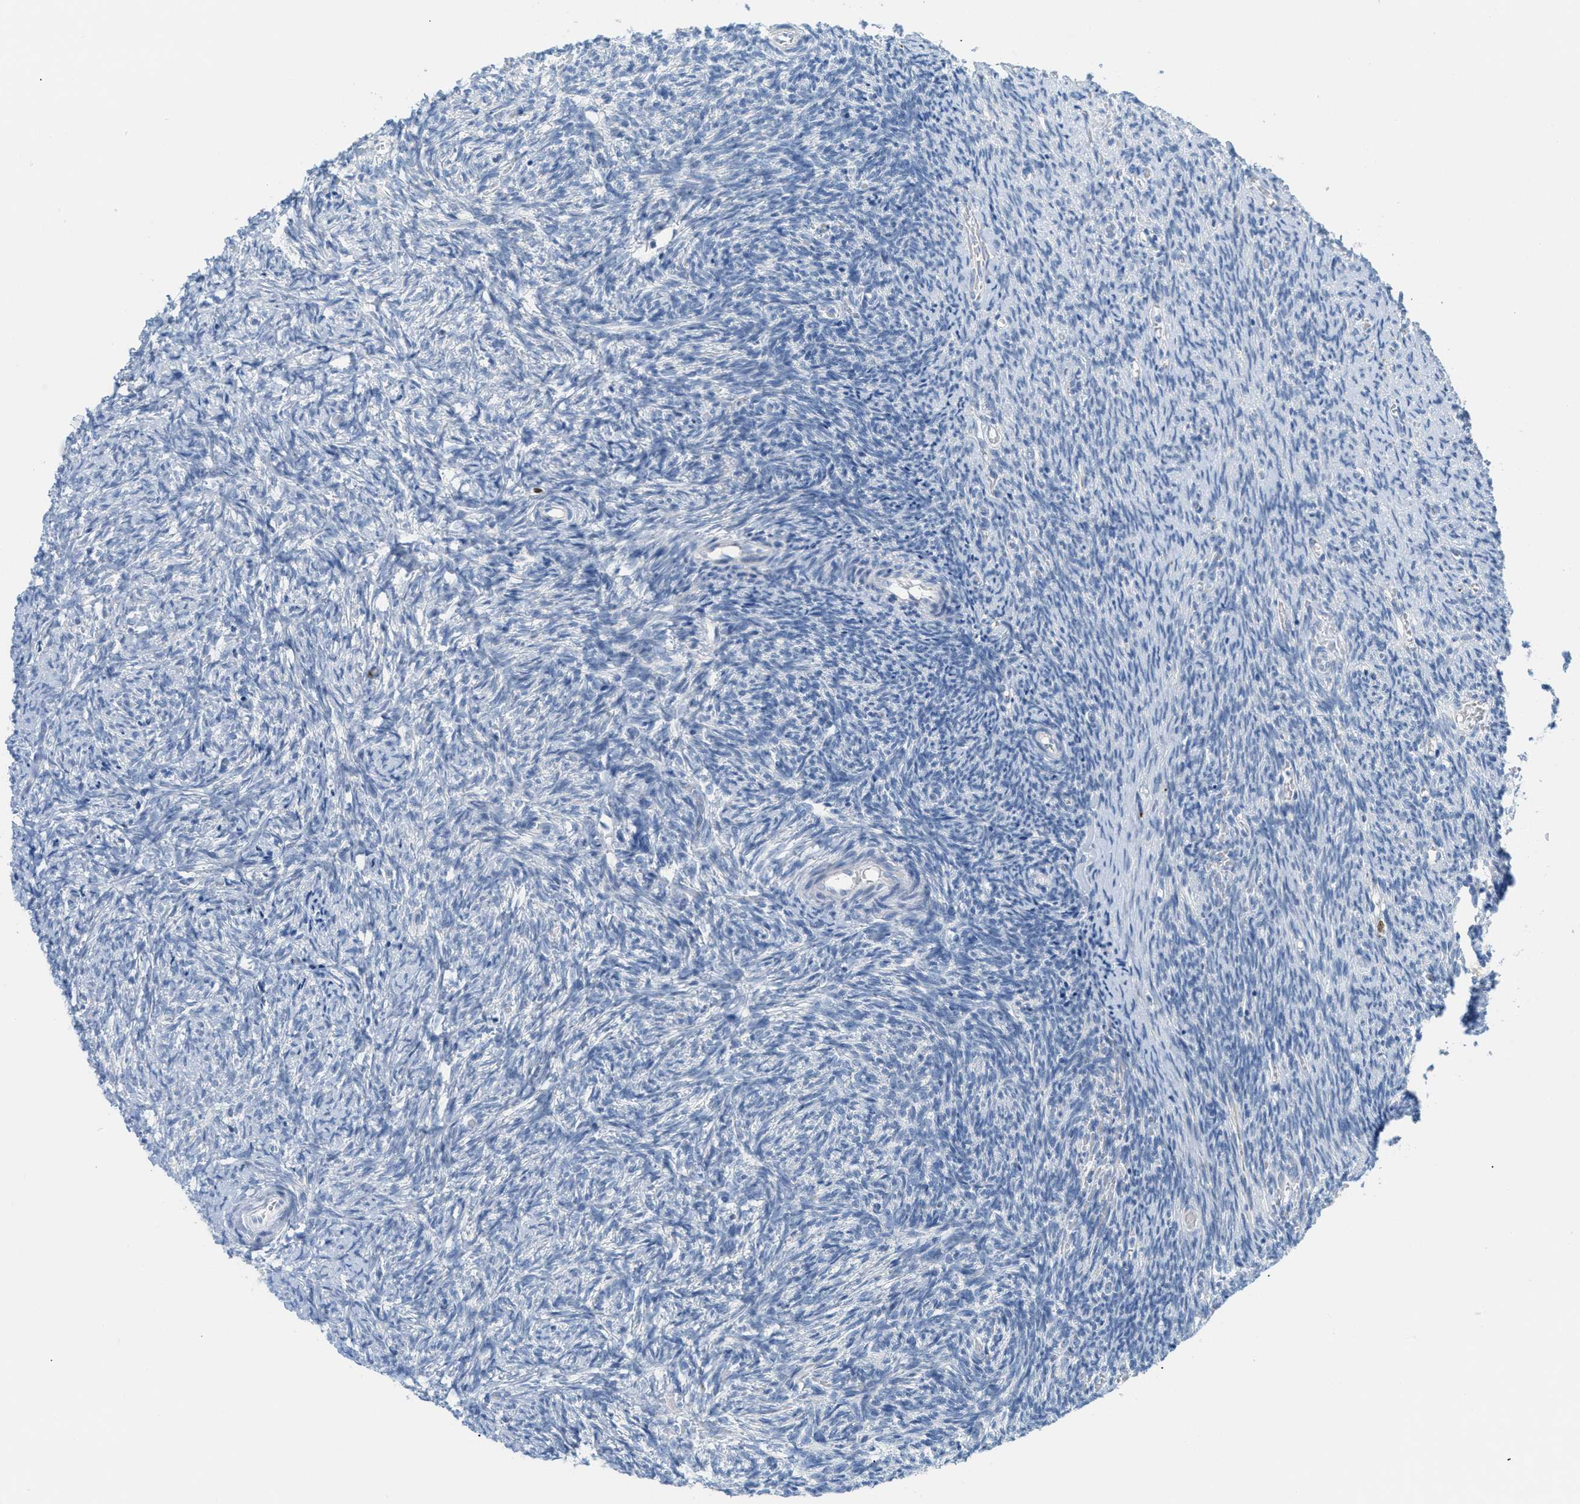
{"staining": {"intensity": "negative", "quantity": "none", "location": "none"}, "tissue": "ovary", "cell_type": "Ovarian stroma cells", "image_type": "normal", "snomed": [{"axis": "morphology", "description": "Normal tissue, NOS"}, {"axis": "topography", "description": "Ovary"}], "caption": "Immunohistochemistry (IHC) image of unremarkable human ovary stained for a protein (brown), which reveals no positivity in ovarian stroma cells.", "gene": "ORC6", "patient": {"sex": "female", "age": 41}}